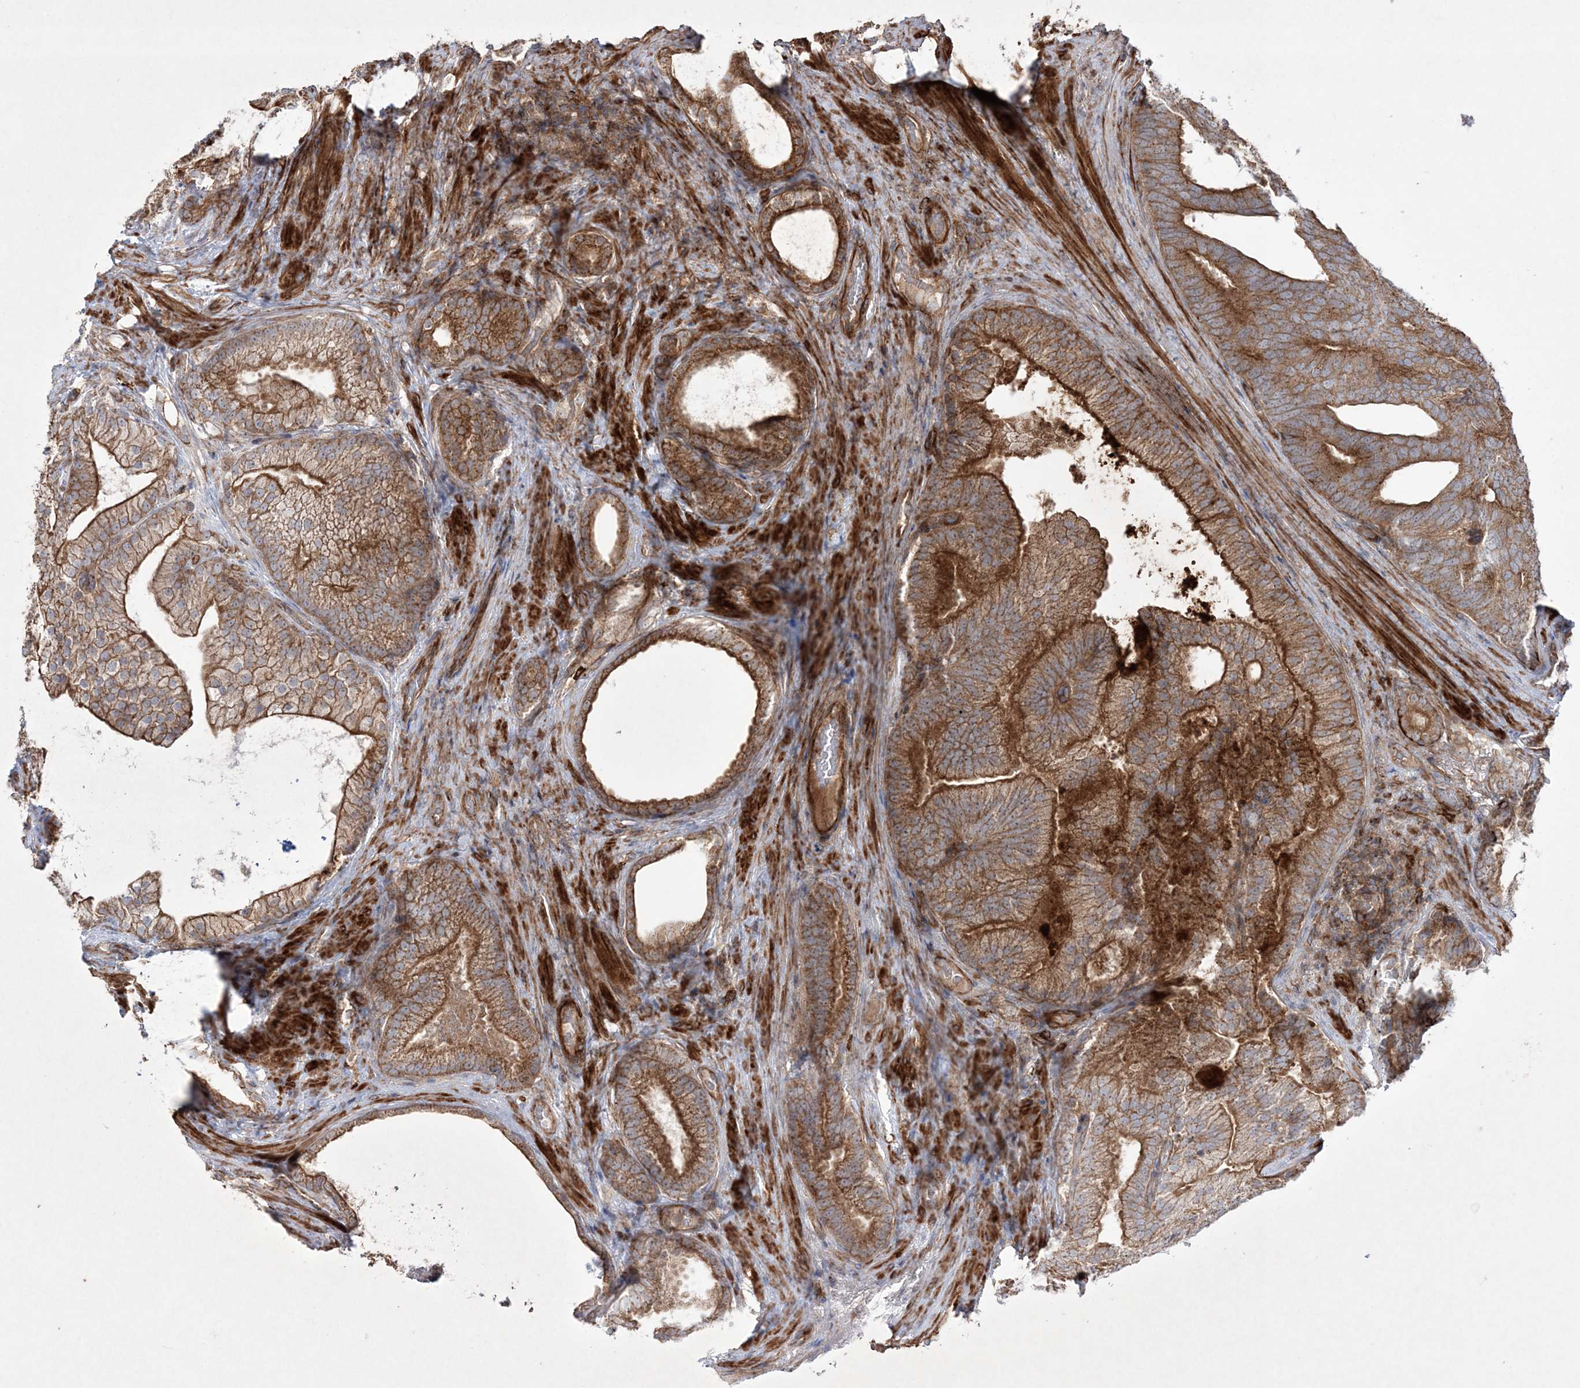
{"staining": {"intensity": "strong", "quantity": ">75%", "location": "cytoplasmic/membranous"}, "tissue": "prostate cancer", "cell_type": "Tumor cells", "image_type": "cancer", "snomed": [{"axis": "morphology", "description": "Adenocarcinoma, Low grade"}, {"axis": "topography", "description": "Prostate"}], "caption": "Protein expression analysis of human prostate cancer reveals strong cytoplasmic/membranous staining in approximately >75% of tumor cells.", "gene": "RICTOR", "patient": {"sex": "male", "age": 71}}